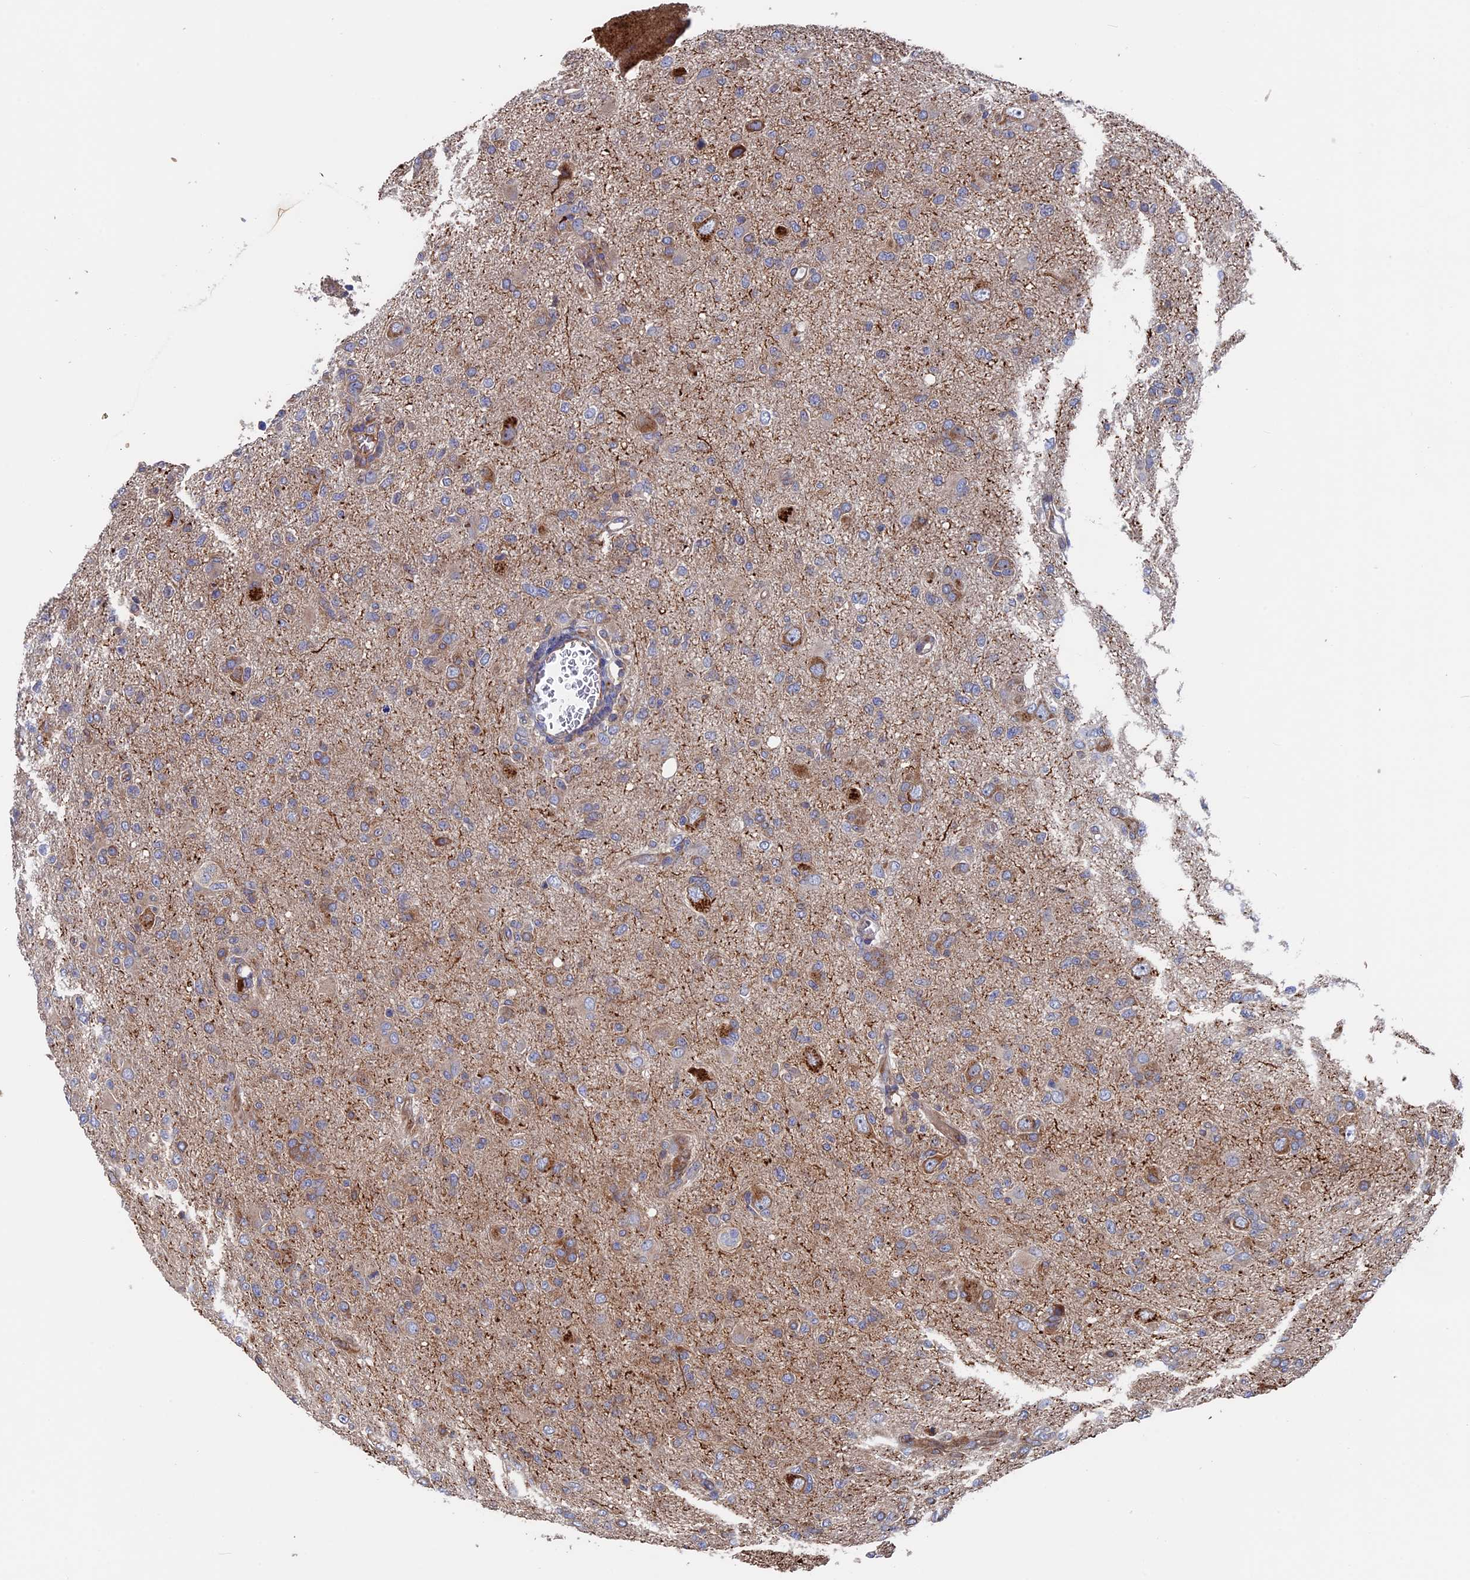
{"staining": {"intensity": "weak", "quantity": "<25%", "location": "cytoplasmic/membranous"}, "tissue": "glioma", "cell_type": "Tumor cells", "image_type": "cancer", "snomed": [{"axis": "morphology", "description": "Glioma, malignant, High grade"}, {"axis": "topography", "description": "Brain"}], "caption": "Immunohistochemical staining of malignant glioma (high-grade) displays no significant staining in tumor cells.", "gene": "DNAJC3", "patient": {"sex": "female", "age": 57}}